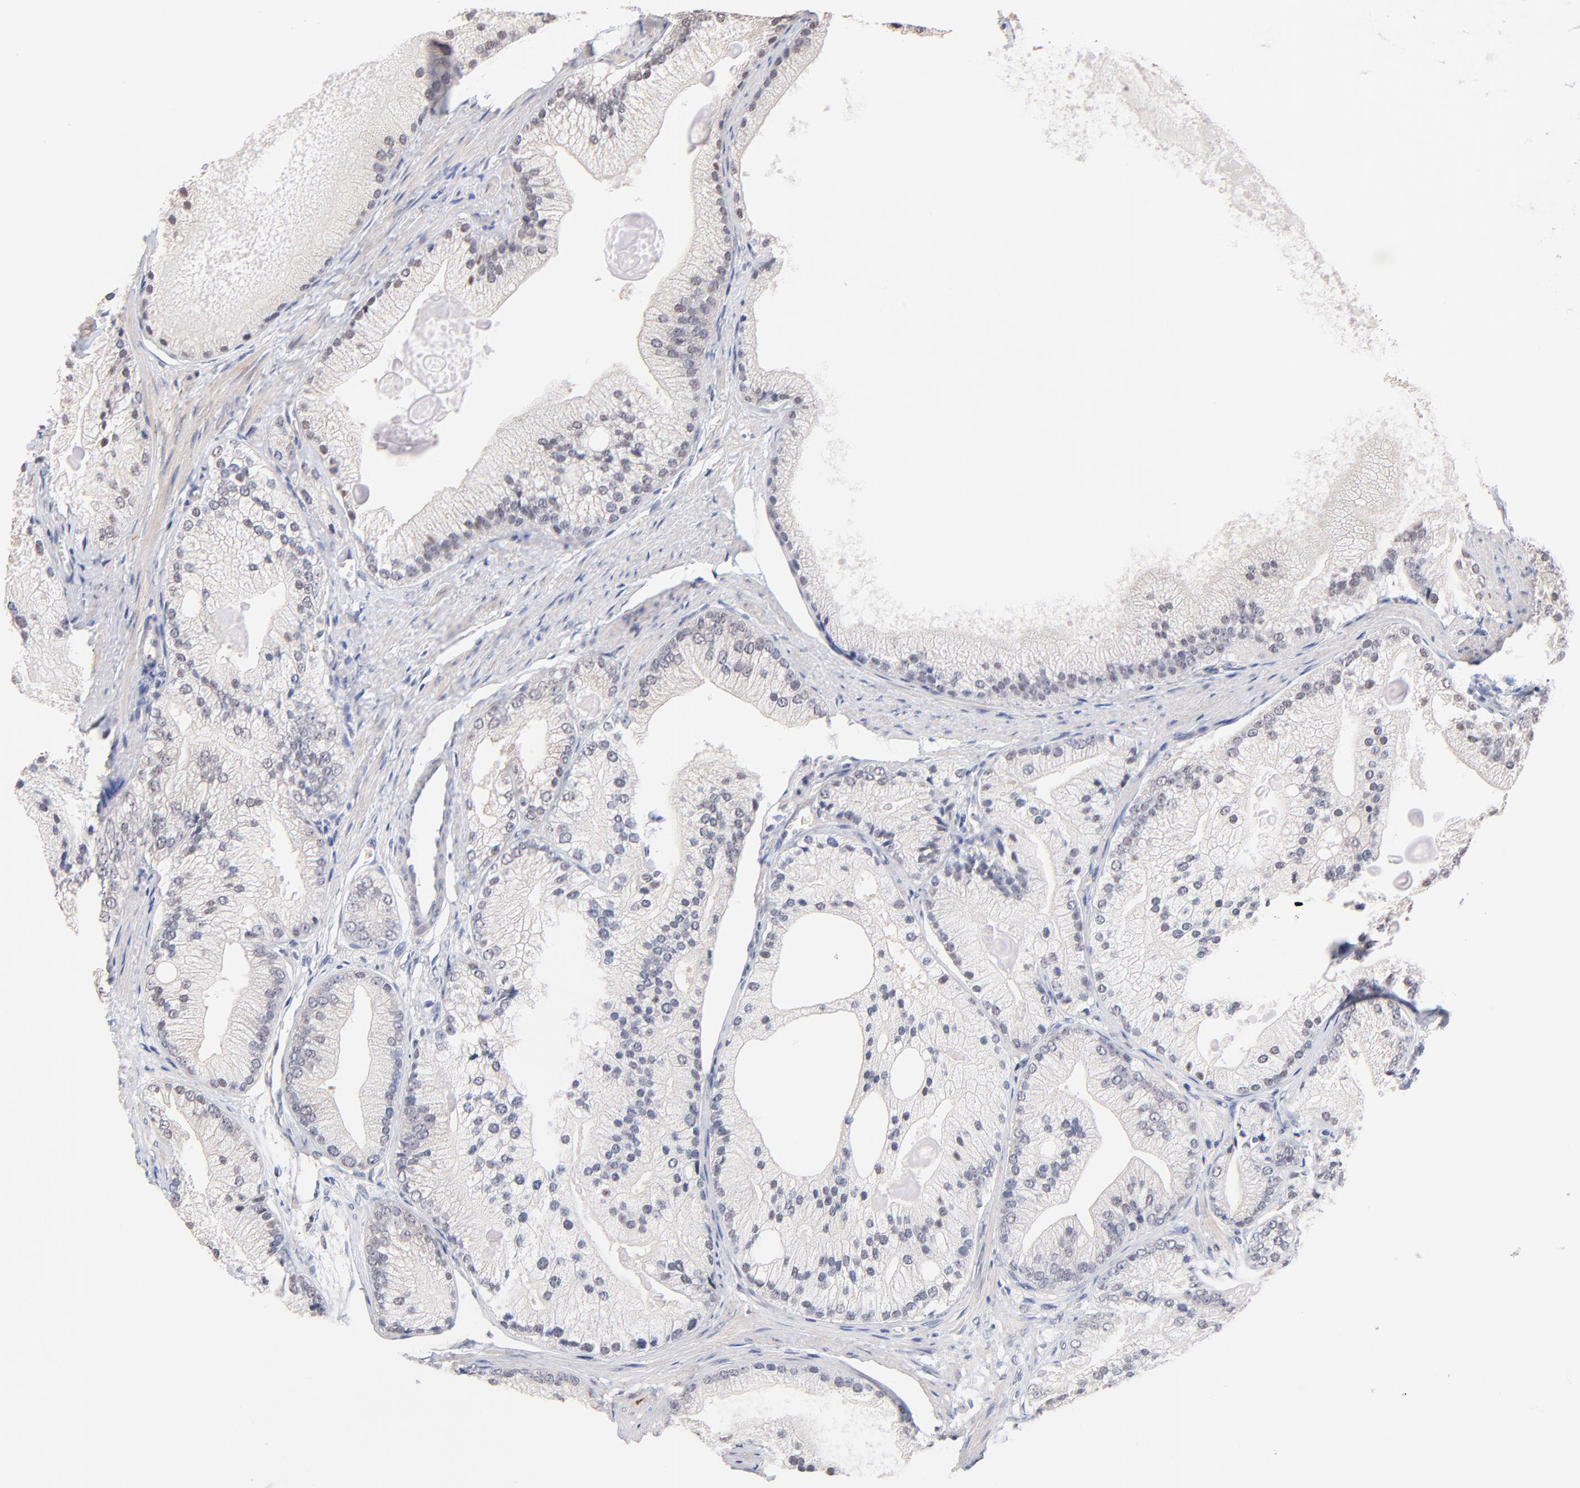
{"staining": {"intensity": "negative", "quantity": "none", "location": "none"}, "tissue": "prostate cancer", "cell_type": "Tumor cells", "image_type": "cancer", "snomed": [{"axis": "morphology", "description": "Adenocarcinoma, Low grade"}, {"axis": "topography", "description": "Prostate"}], "caption": "This is a image of immunohistochemistry staining of low-grade adenocarcinoma (prostate), which shows no expression in tumor cells.", "gene": "RIBC2", "patient": {"sex": "male", "age": 69}}